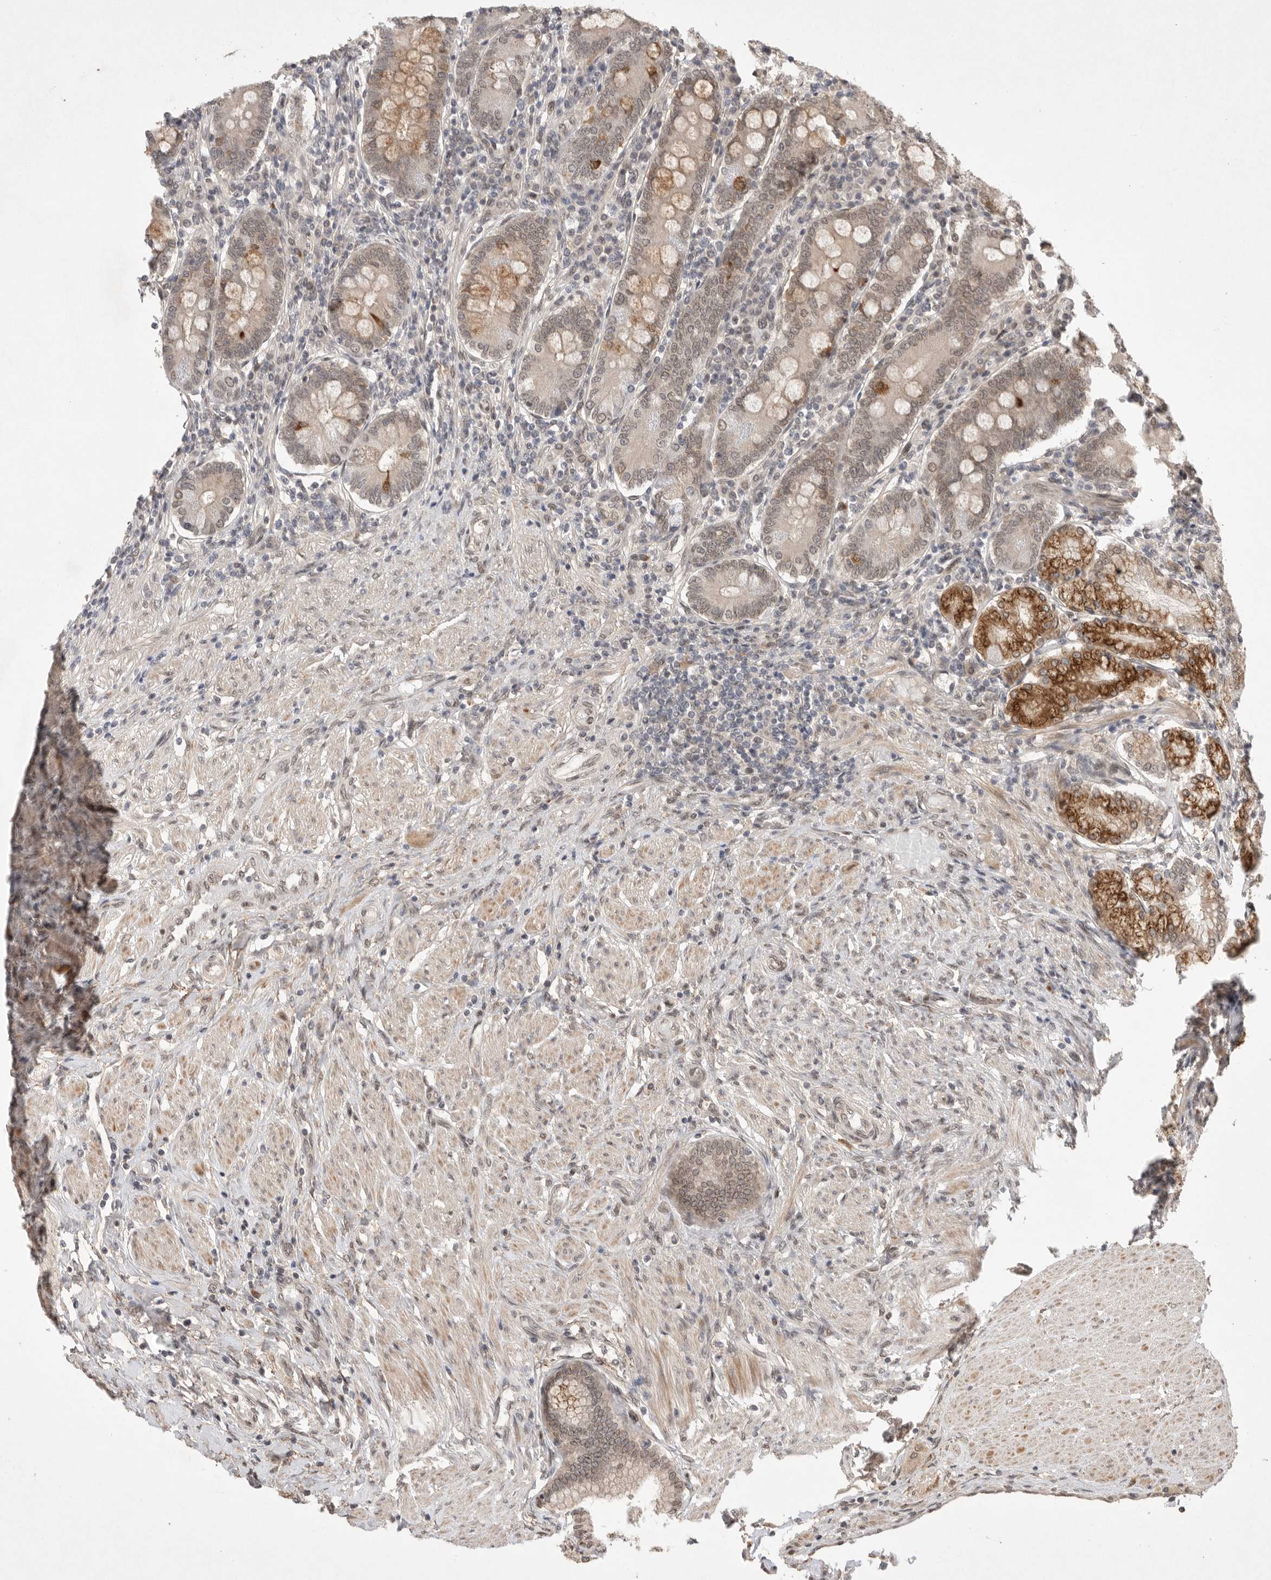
{"staining": {"intensity": "strong", "quantity": "25%-75%", "location": "cytoplasmic/membranous,nuclear"}, "tissue": "duodenum", "cell_type": "Glandular cells", "image_type": "normal", "snomed": [{"axis": "morphology", "description": "Normal tissue, NOS"}, {"axis": "morphology", "description": "Adenocarcinoma, NOS"}, {"axis": "topography", "description": "Pancreas"}, {"axis": "topography", "description": "Duodenum"}], "caption": "This is a histology image of IHC staining of unremarkable duodenum, which shows strong staining in the cytoplasmic/membranous,nuclear of glandular cells.", "gene": "LEMD3", "patient": {"sex": "male", "age": 50}}